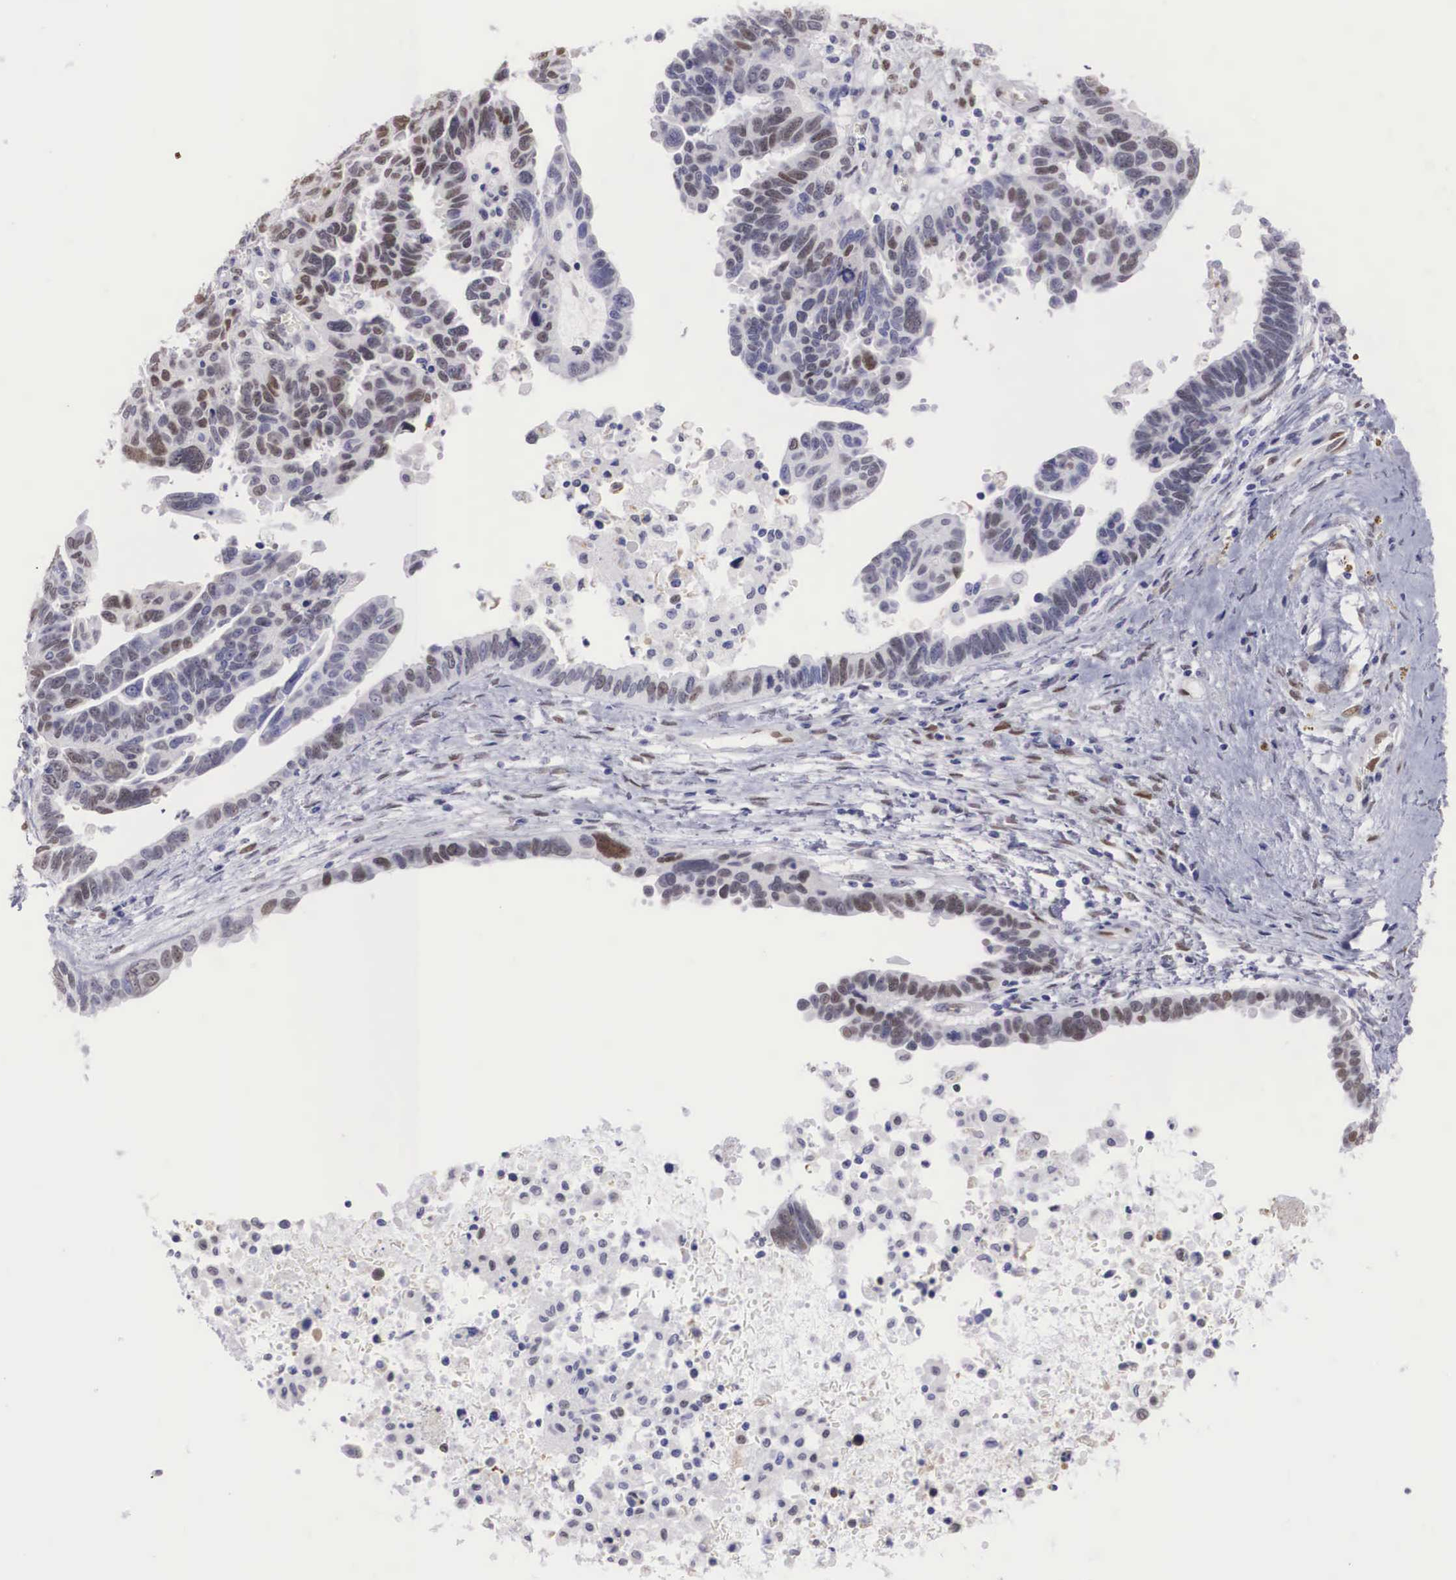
{"staining": {"intensity": "weak", "quantity": "<25%", "location": "nuclear"}, "tissue": "ovarian cancer", "cell_type": "Tumor cells", "image_type": "cancer", "snomed": [{"axis": "morphology", "description": "Carcinoma, endometroid"}, {"axis": "morphology", "description": "Cystadenocarcinoma, serous, NOS"}, {"axis": "topography", "description": "Ovary"}], "caption": "Protein analysis of ovarian endometroid carcinoma displays no significant positivity in tumor cells.", "gene": "HMGN5", "patient": {"sex": "female", "age": 45}}